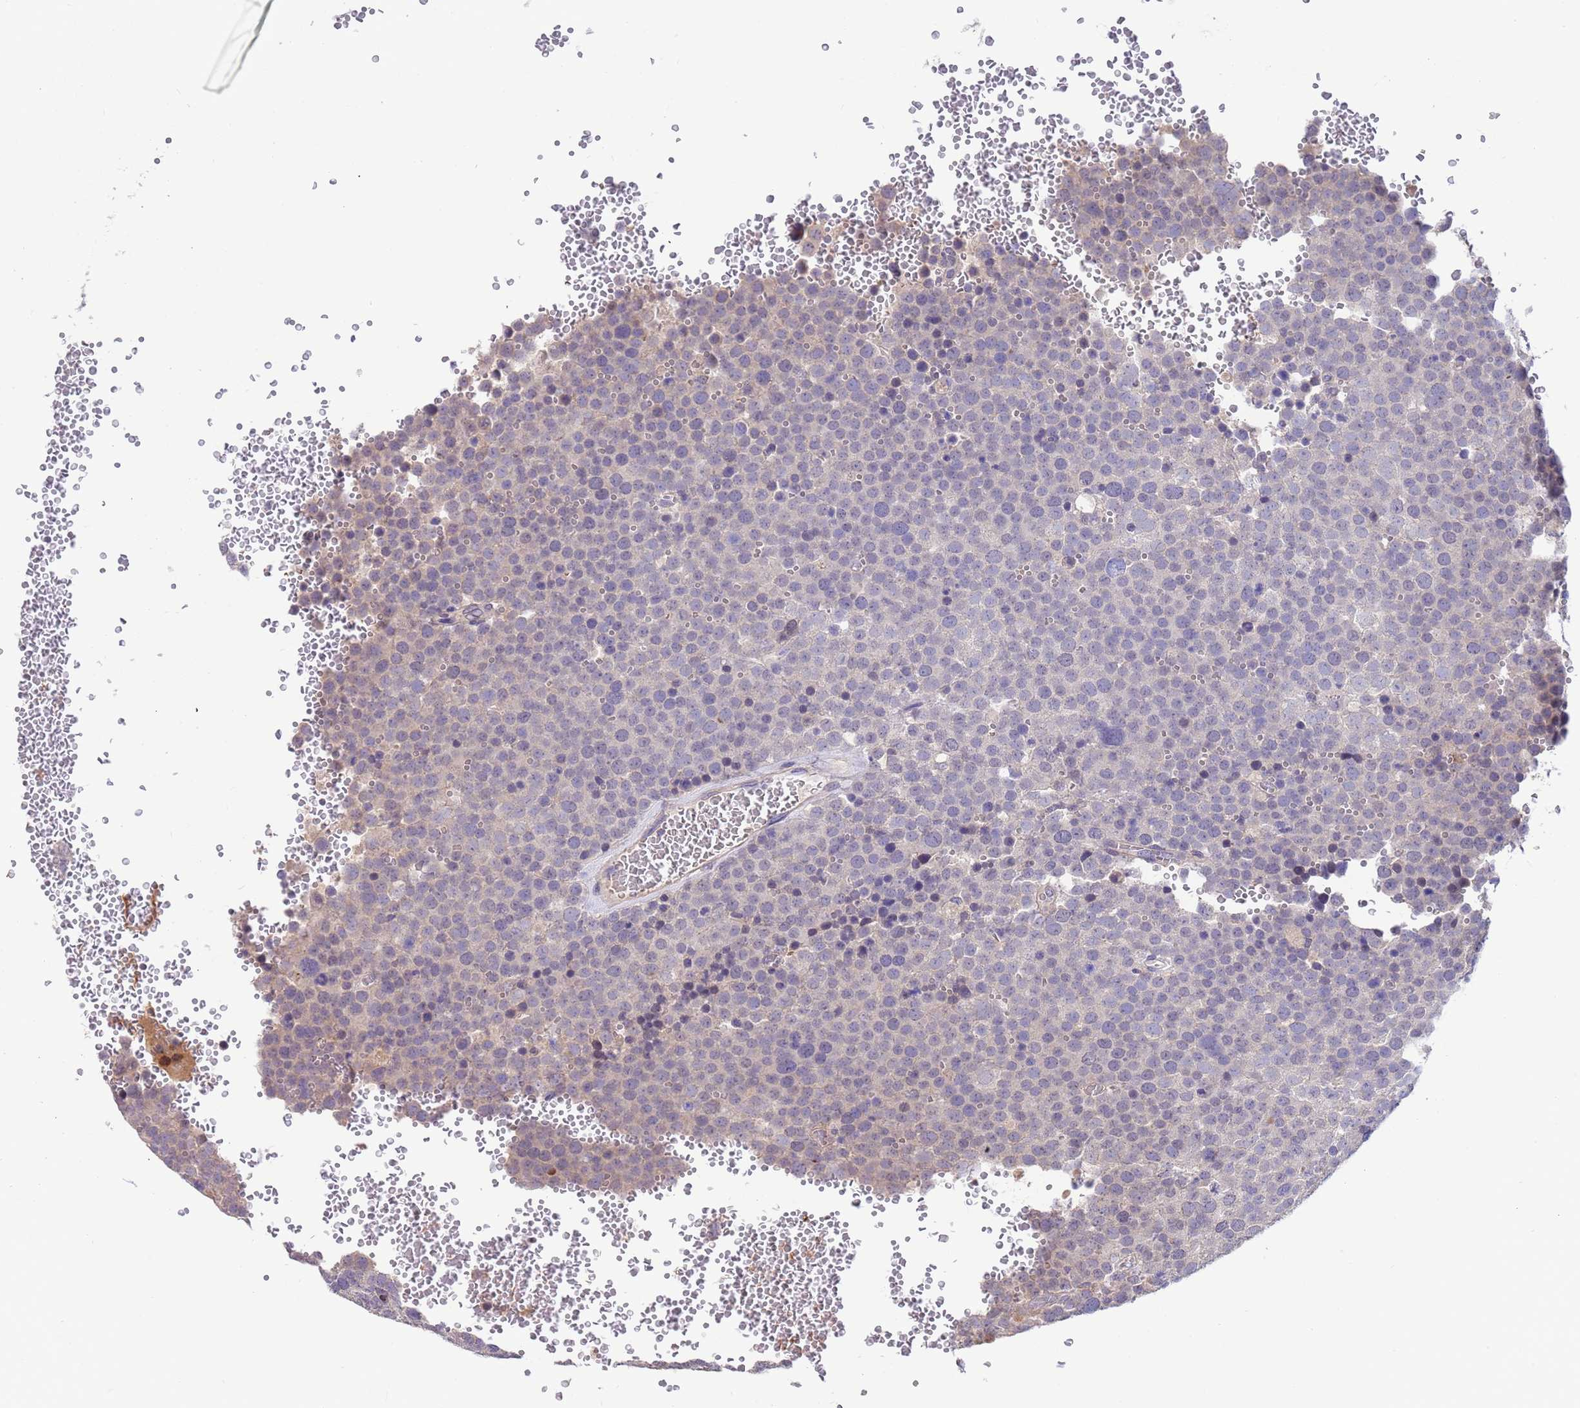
{"staining": {"intensity": "negative", "quantity": "none", "location": "none"}, "tissue": "testis cancer", "cell_type": "Tumor cells", "image_type": "cancer", "snomed": [{"axis": "morphology", "description": "Seminoma, NOS"}, {"axis": "topography", "description": "Testis"}], "caption": "This histopathology image is of seminoma (testis) stained with IHC to label a protein in brown with the nuclei are counter-stained blue. There is no staining in tumor cells.", "gene": "AMPD3", "patient": {"sex": "male", "age": 71}}